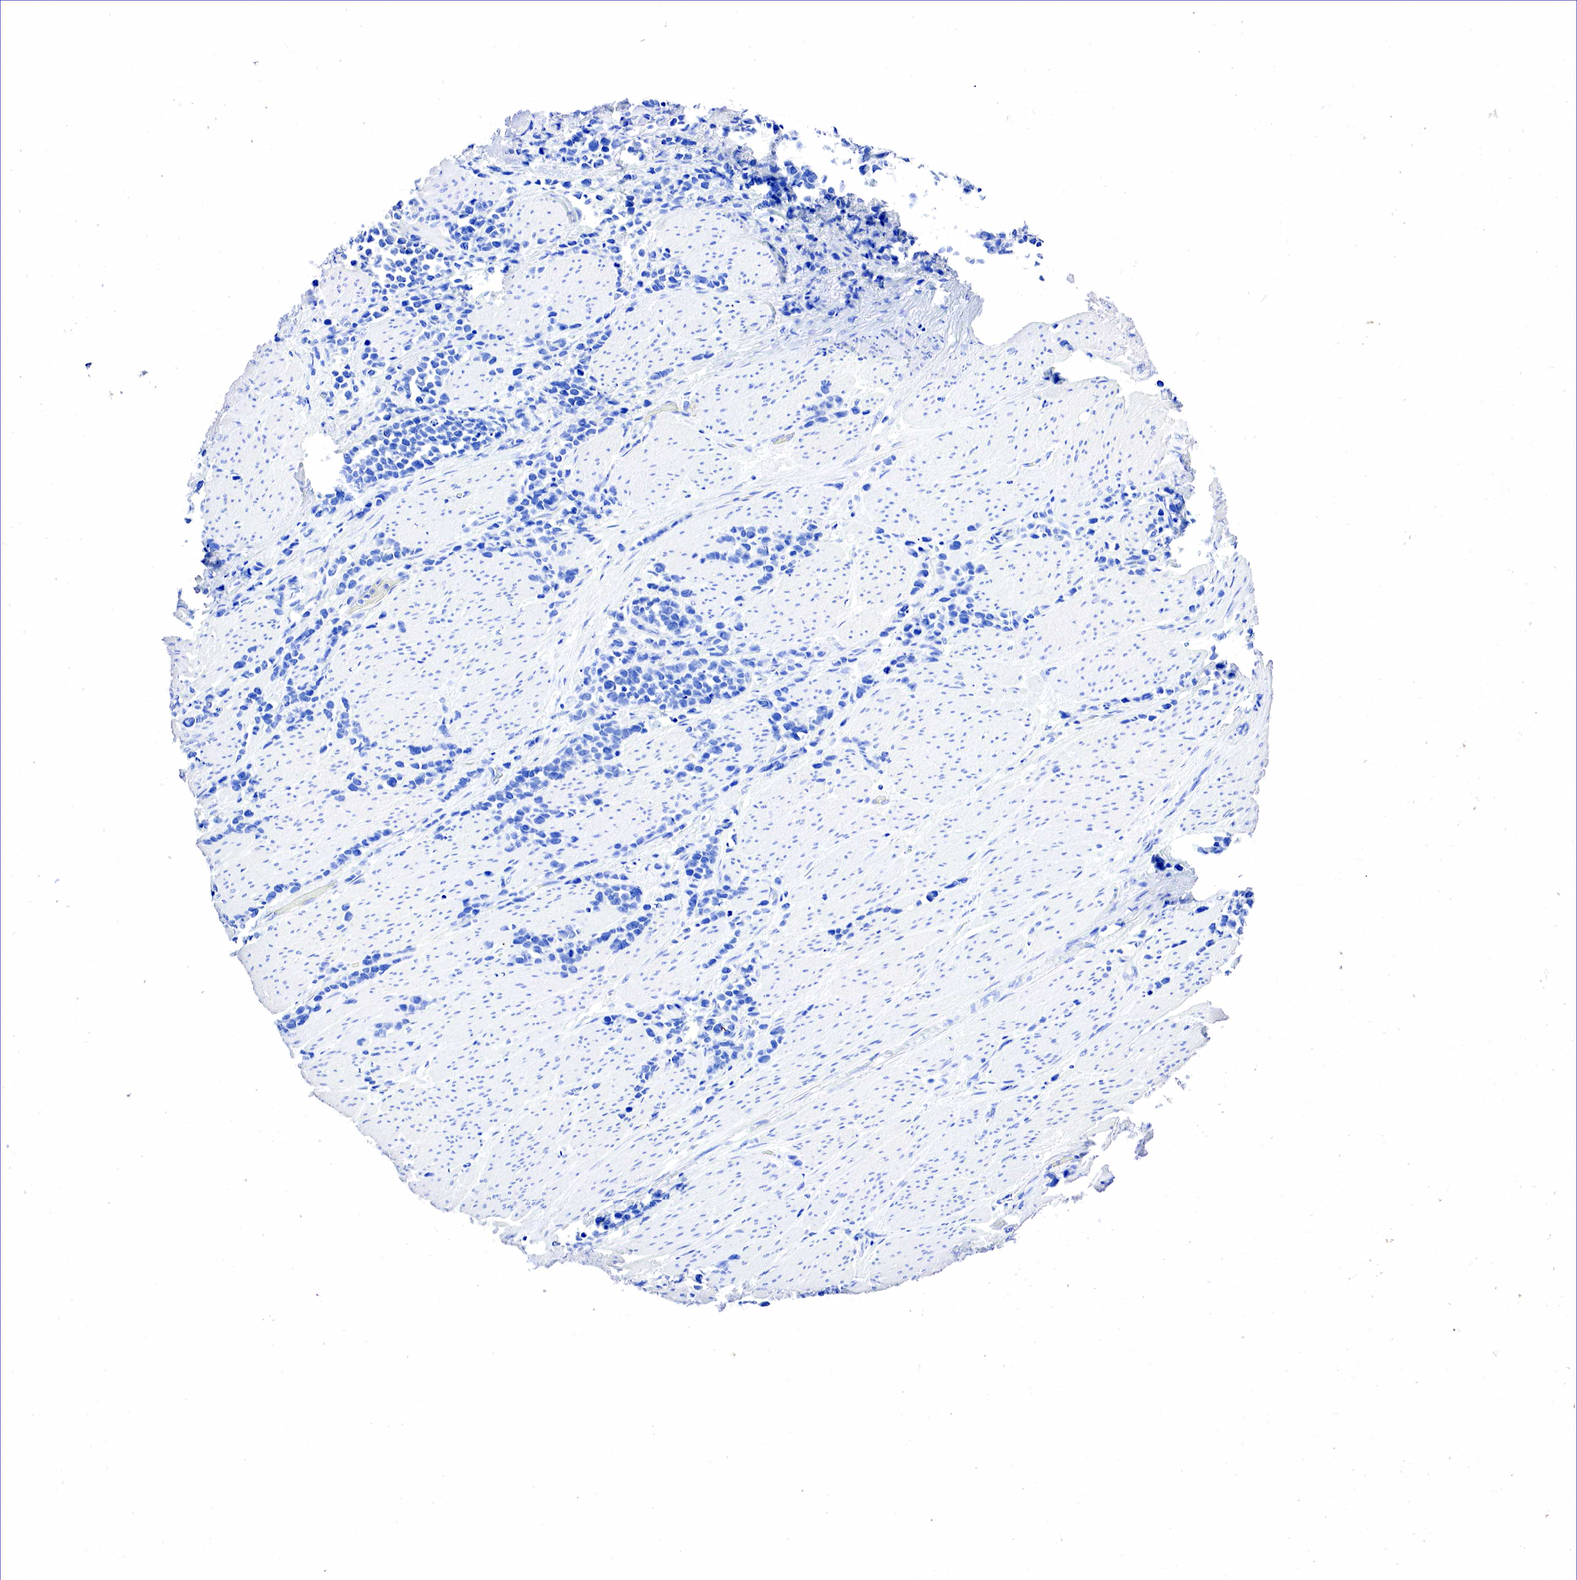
{"staining": {"intensity": "negative", "quantity": "none", "location": "none"}, "tissue": "stomach cancer", "cell_type": "Tumor cells", "image_type": "cancer", "snomed": [{"axis": "morphology", "description": "Adenocarcinoma, NOS"}, {"axis": "topography", "description": "Stomach, upper"}], "caption": "This is a photomicrograph of immunohistochemistry staining of stomach cancer (adenocarcinoma), which shows no positivity in tumor cells.", "gene": "SST", "patient": {"sex": "male", "age": 71}}